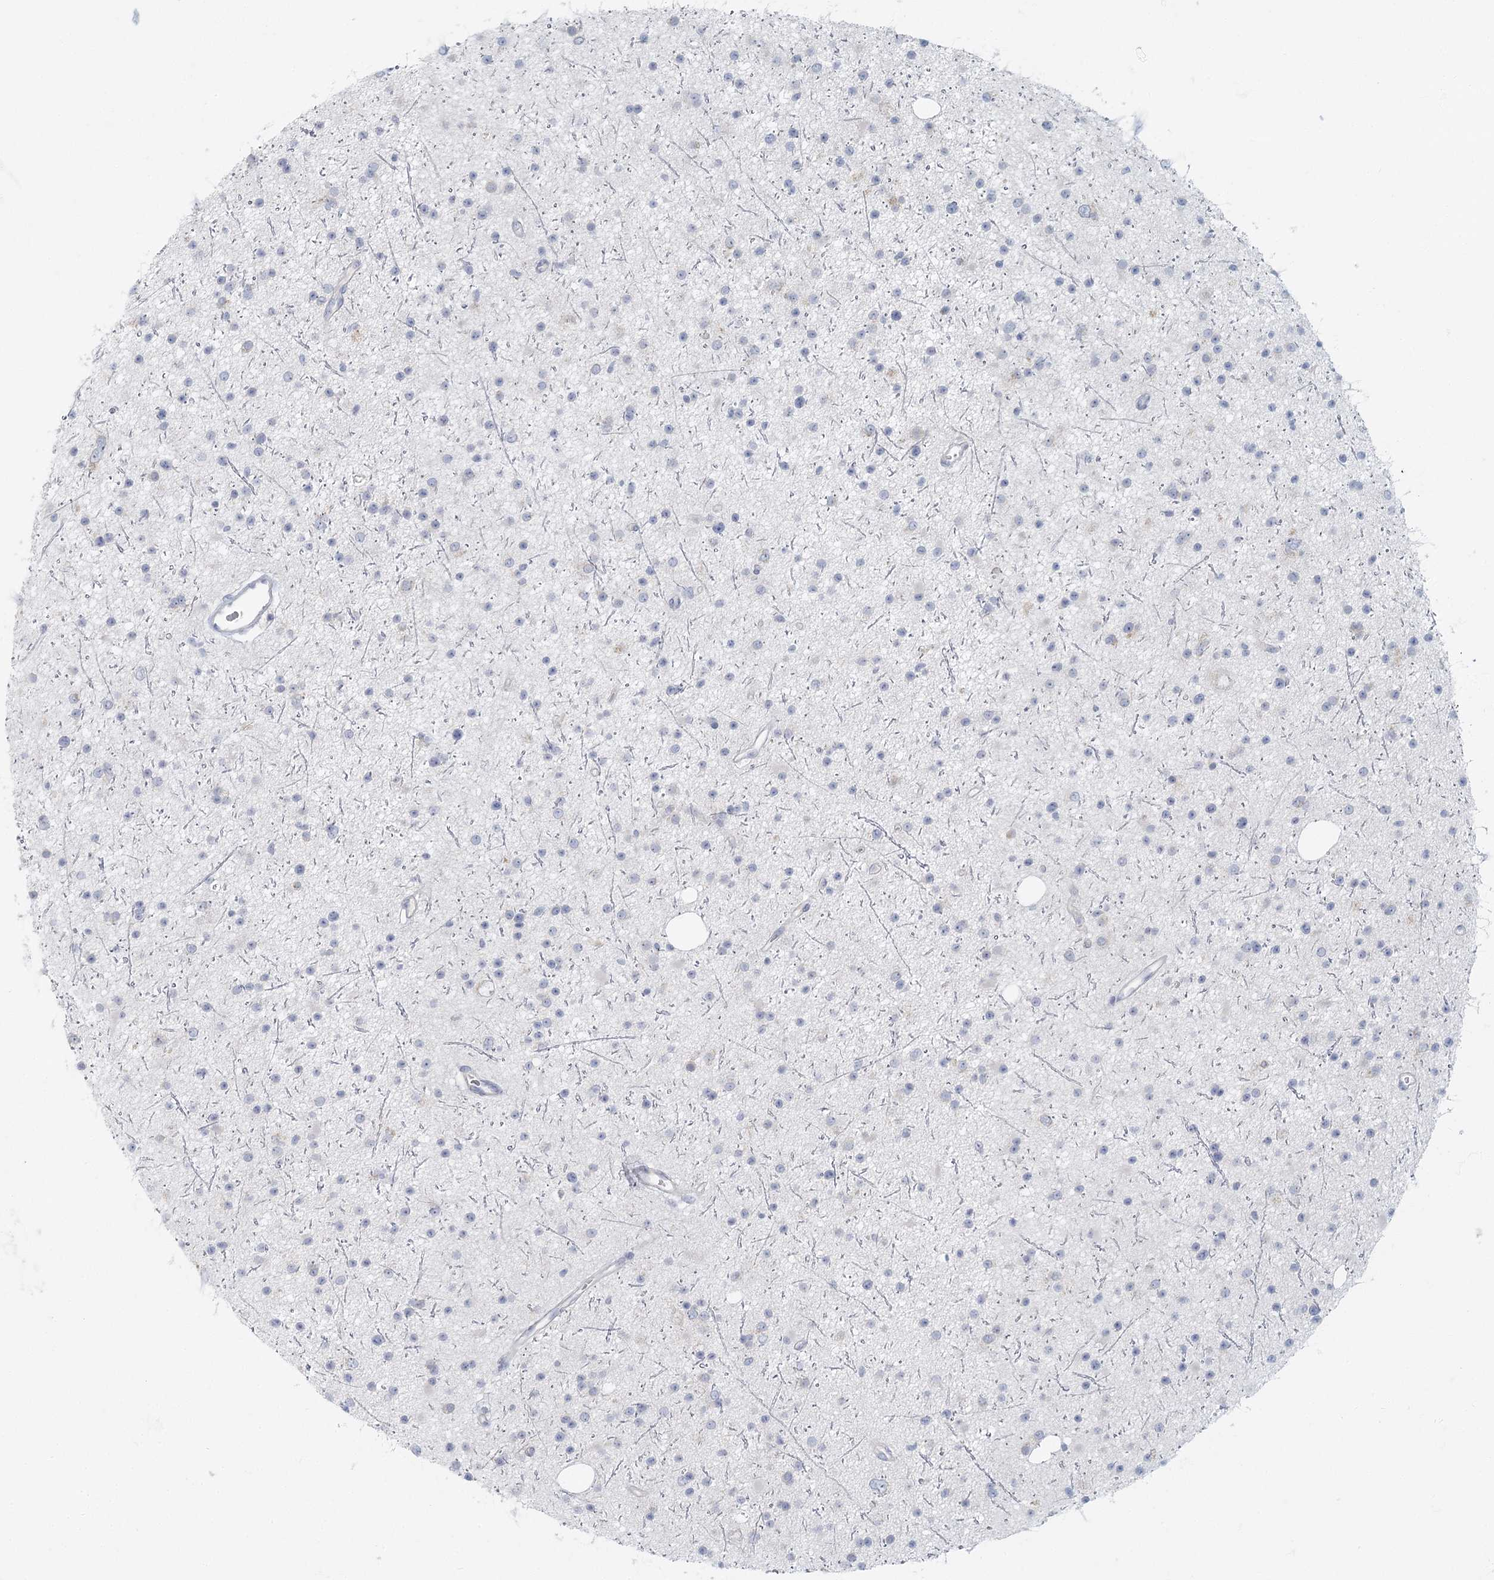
{"staining": {"intensity": "negative", "quantity": "none", "location": "none"}, "tissue": "glioma", "cell_type": "Tumor cells", "image_type": "cancer", "snomed": [{"axis": "morphology", "description": "Glioma, malignant, Low grade"}, {"axis": "topography", "description": "Cerebral cortex"}], "caption": "Protein analysis of malignant low-grade glioma demonstrates no significant positivity in tumor cells.", "gene": "FAM110C", "patient": {"sex": "female", "age": 39}}